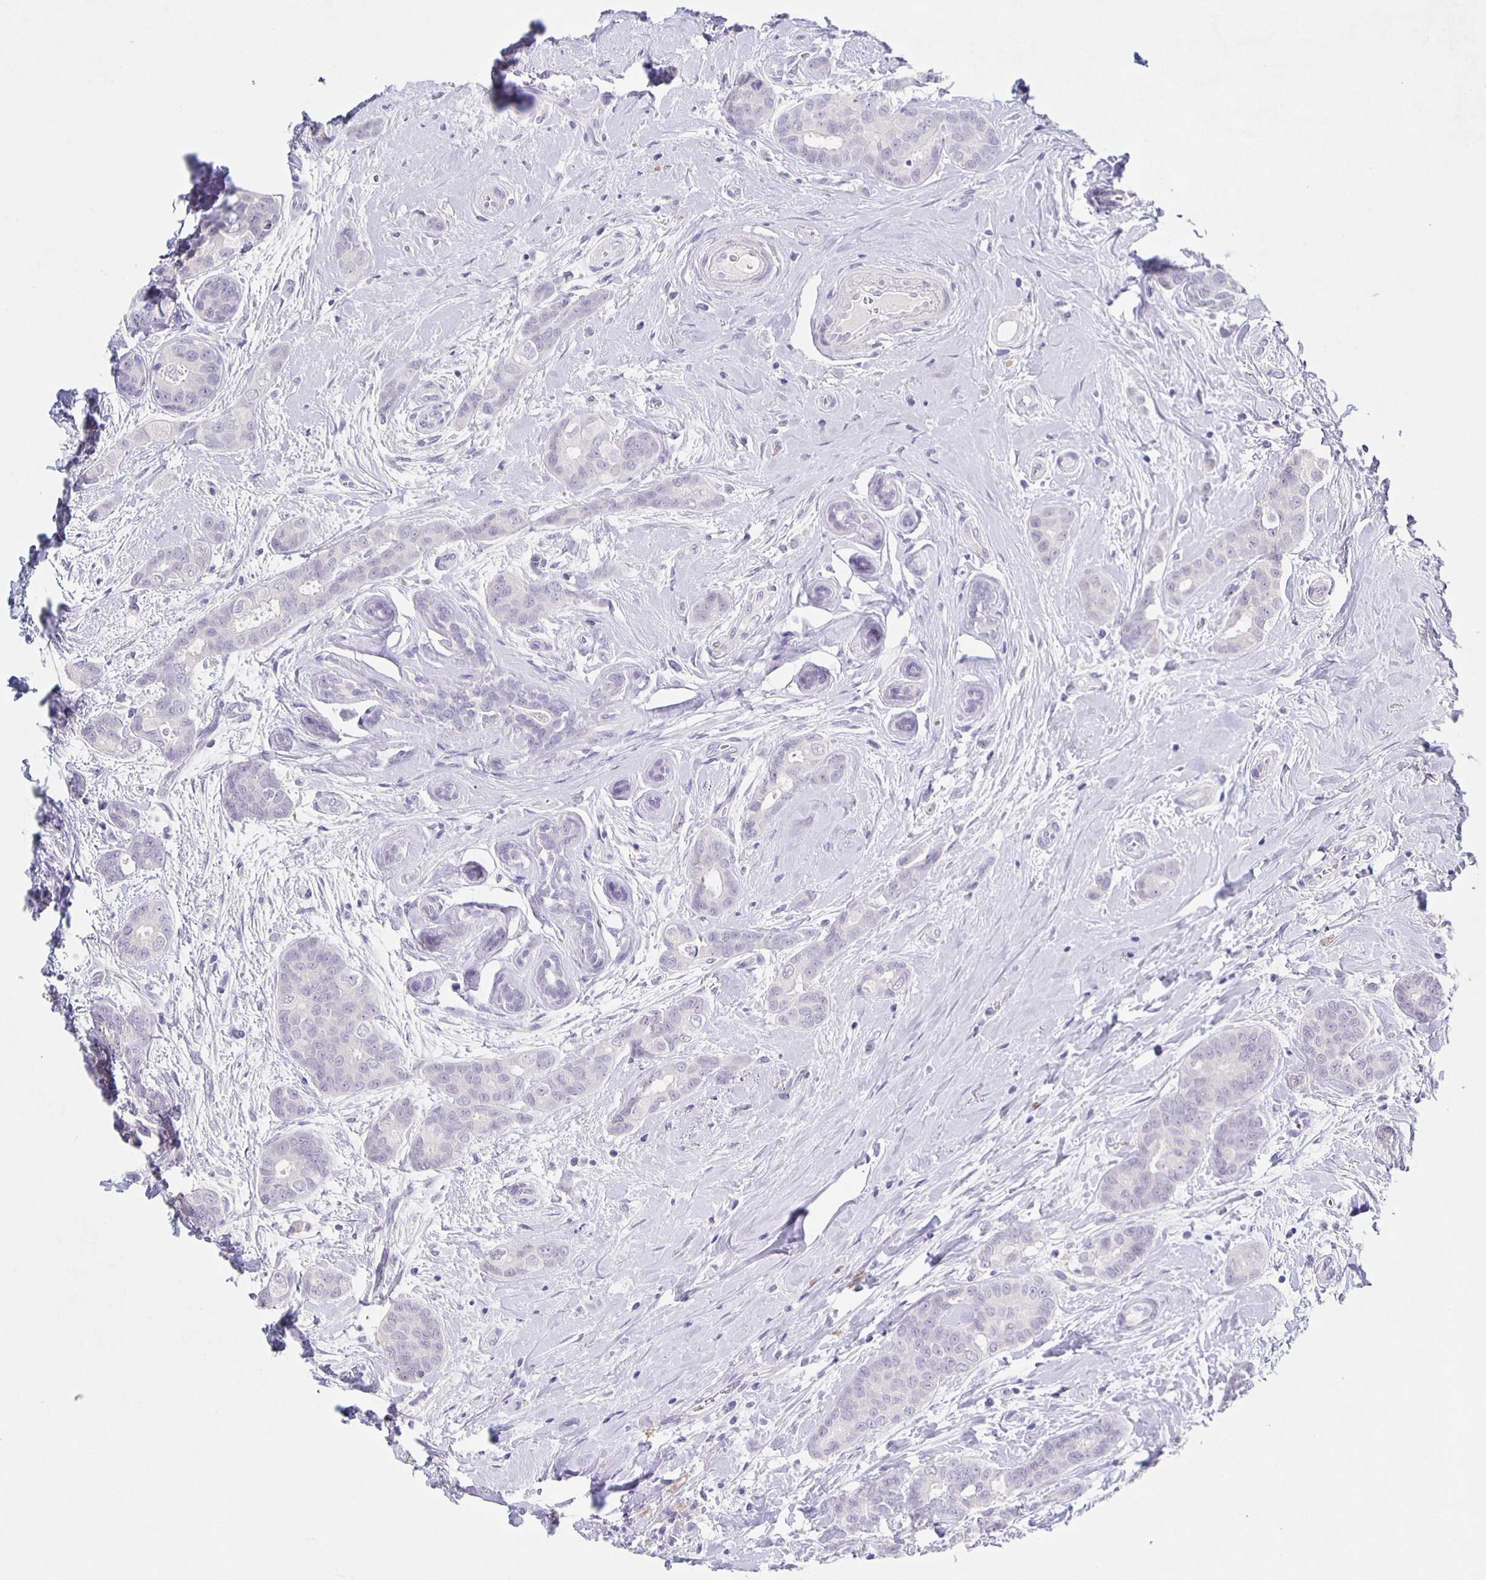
{"staining": {"intensity": "negative", "quantity": "none", "location": "none"}, "tissue": "breast cancer", "cell_type": "Tumor cells", "image_type": "cancer", "snomed": [{"axis": "morphology", "description": "Duct carcinoma"}, {"axis": "topography", "description": "Breast"}], "caption": "This is an immunohistochemistry histopathology image of breast cancer (invasive ductal carcinoma). There is no staining in tumor cells.", "gene": "CARNS1", "patient": {"sex": "female", "age": 45}}